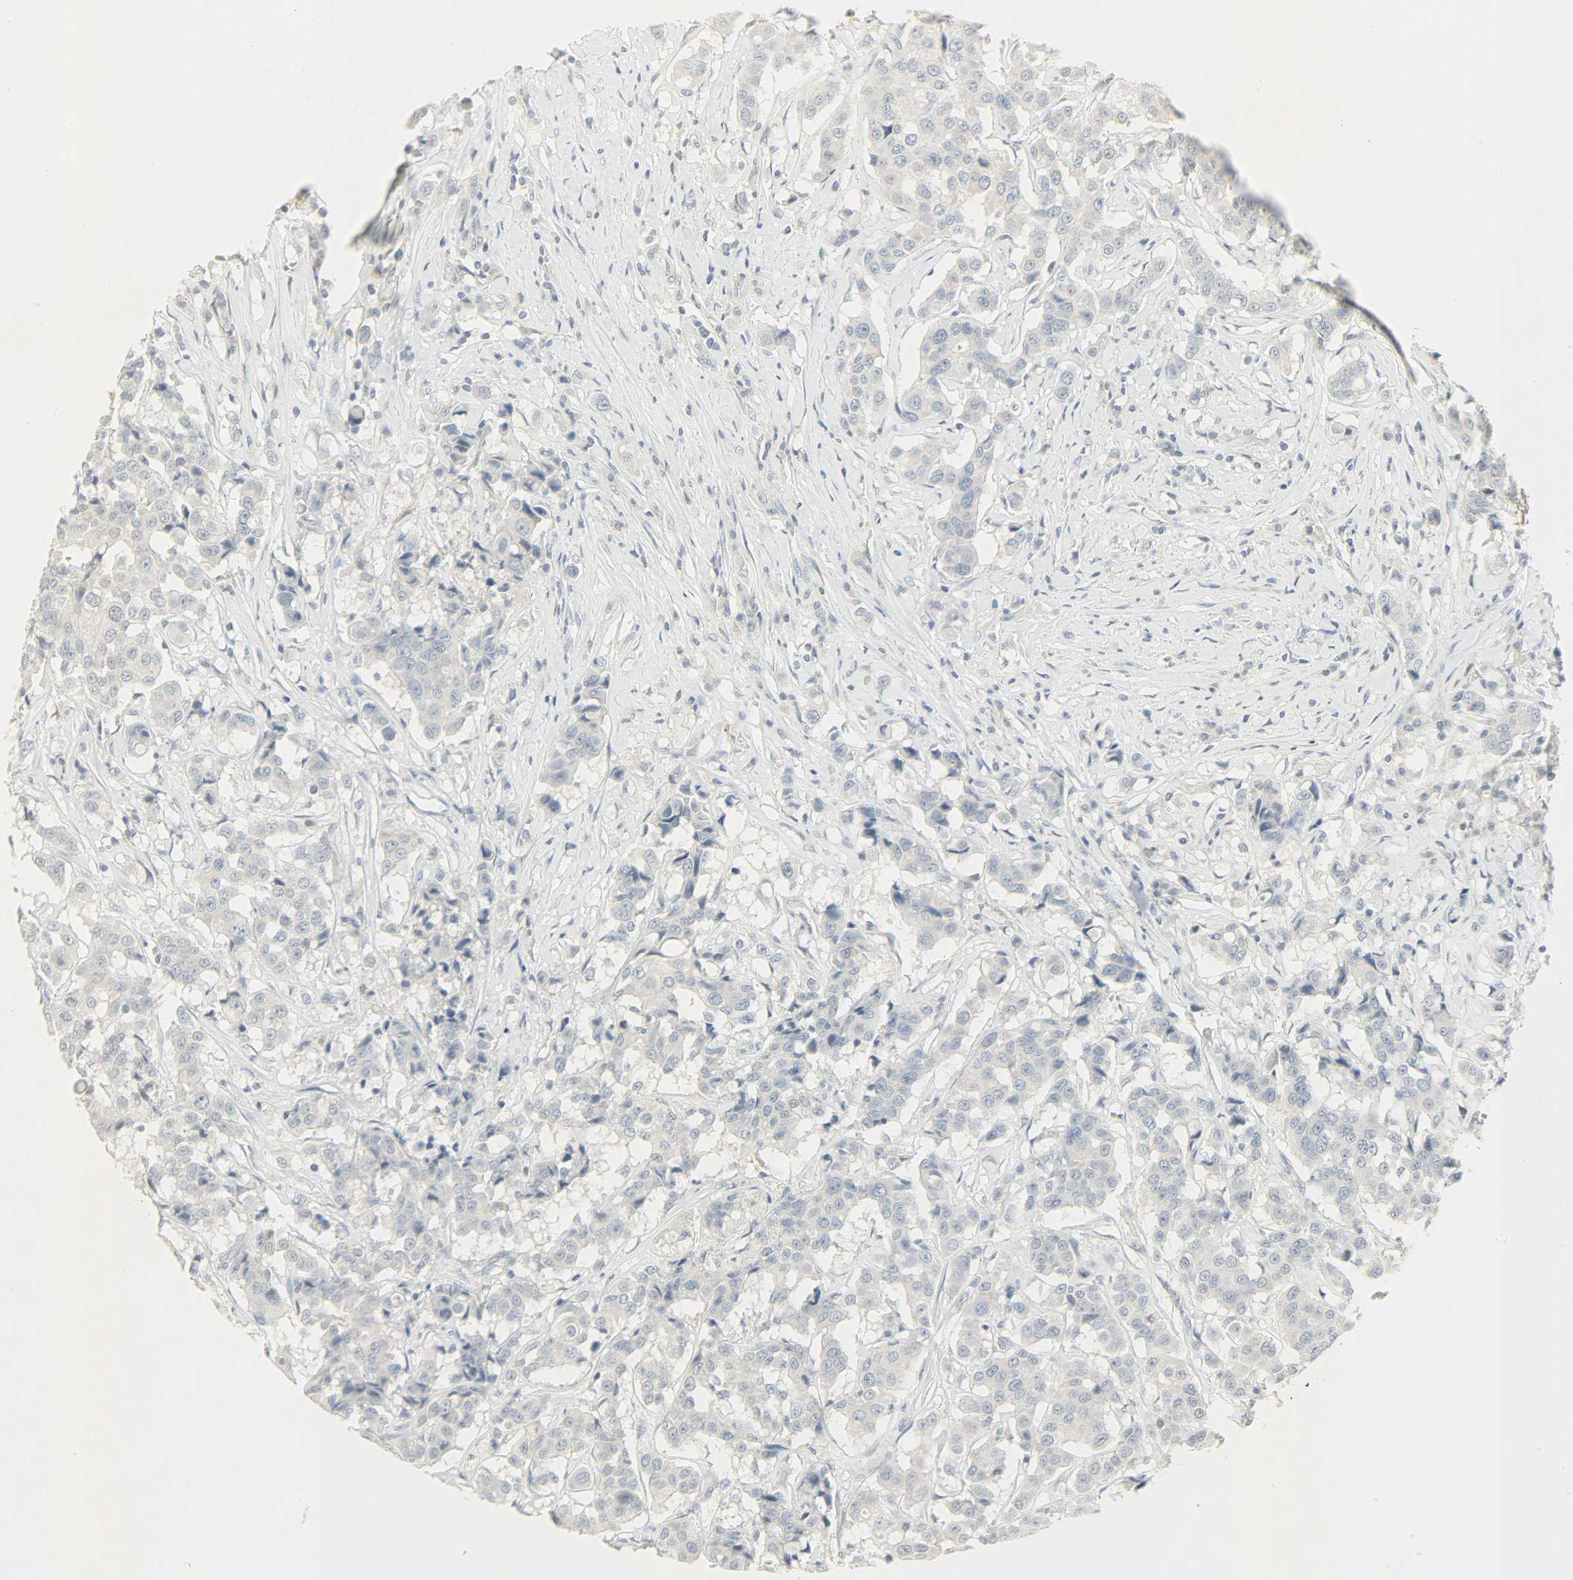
{"staining": {"intensity": "negative", "quantity": "none", "location": "none"}, "tissue": "breast cancer", "cell_type": "Tumor cells", "image_type": "cancer", "snomed": [{"axis": "morphology", "description": "Duct carcinoma"}, {"axis": "topography", "description": "Breast"}], "caption": "Immunohistochemistry of breast cancer exhibits no staining in tumor cells.", "gene": "CAMK4", "patient": {"sex": "female", "age": 27}}